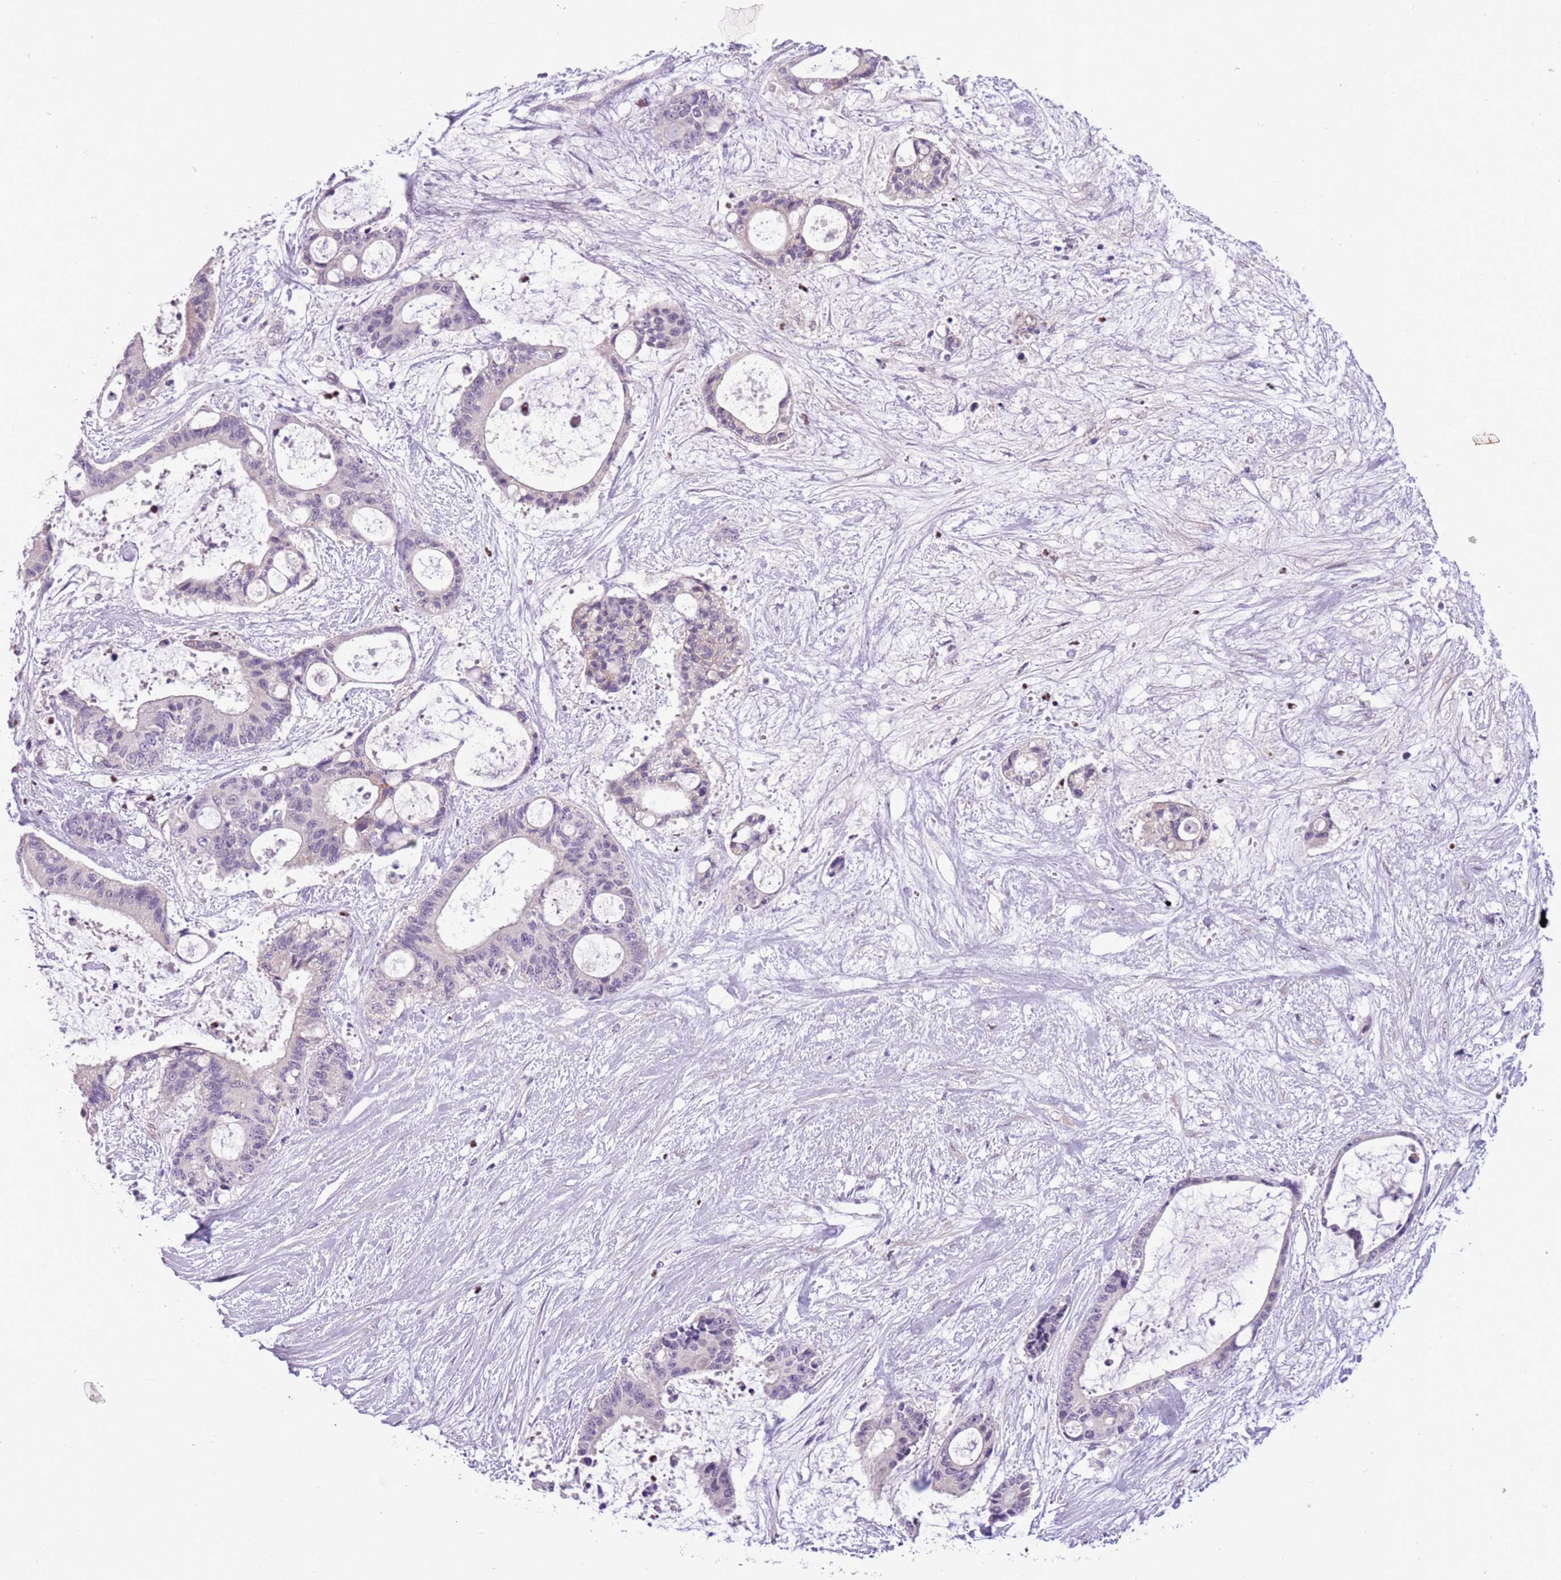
{"staining": {"intensity": "negative", "quantity": "none", "location": "none"}, "tissue": "liver cancer", "cell_type": "Tumor cells", "image_type": "cancer", "snomed": [{"axis": "morphology", "description": "Normal tissue, NOS"}, {"axis": "morphology", "description": "Cholangiocarcinoma"}, {"axis": "topography", "description": "Liver"}, {"axis": "topography", "description": "Peripheral nerve tissue"}], "caption": "This is an immunohistochemistry (IHC) micrograph of liver cholangiocarcinoma. There is no expression in tumor cells.", "gene": "ADCY7", "patient": {"sex": "female", "age": 73}}